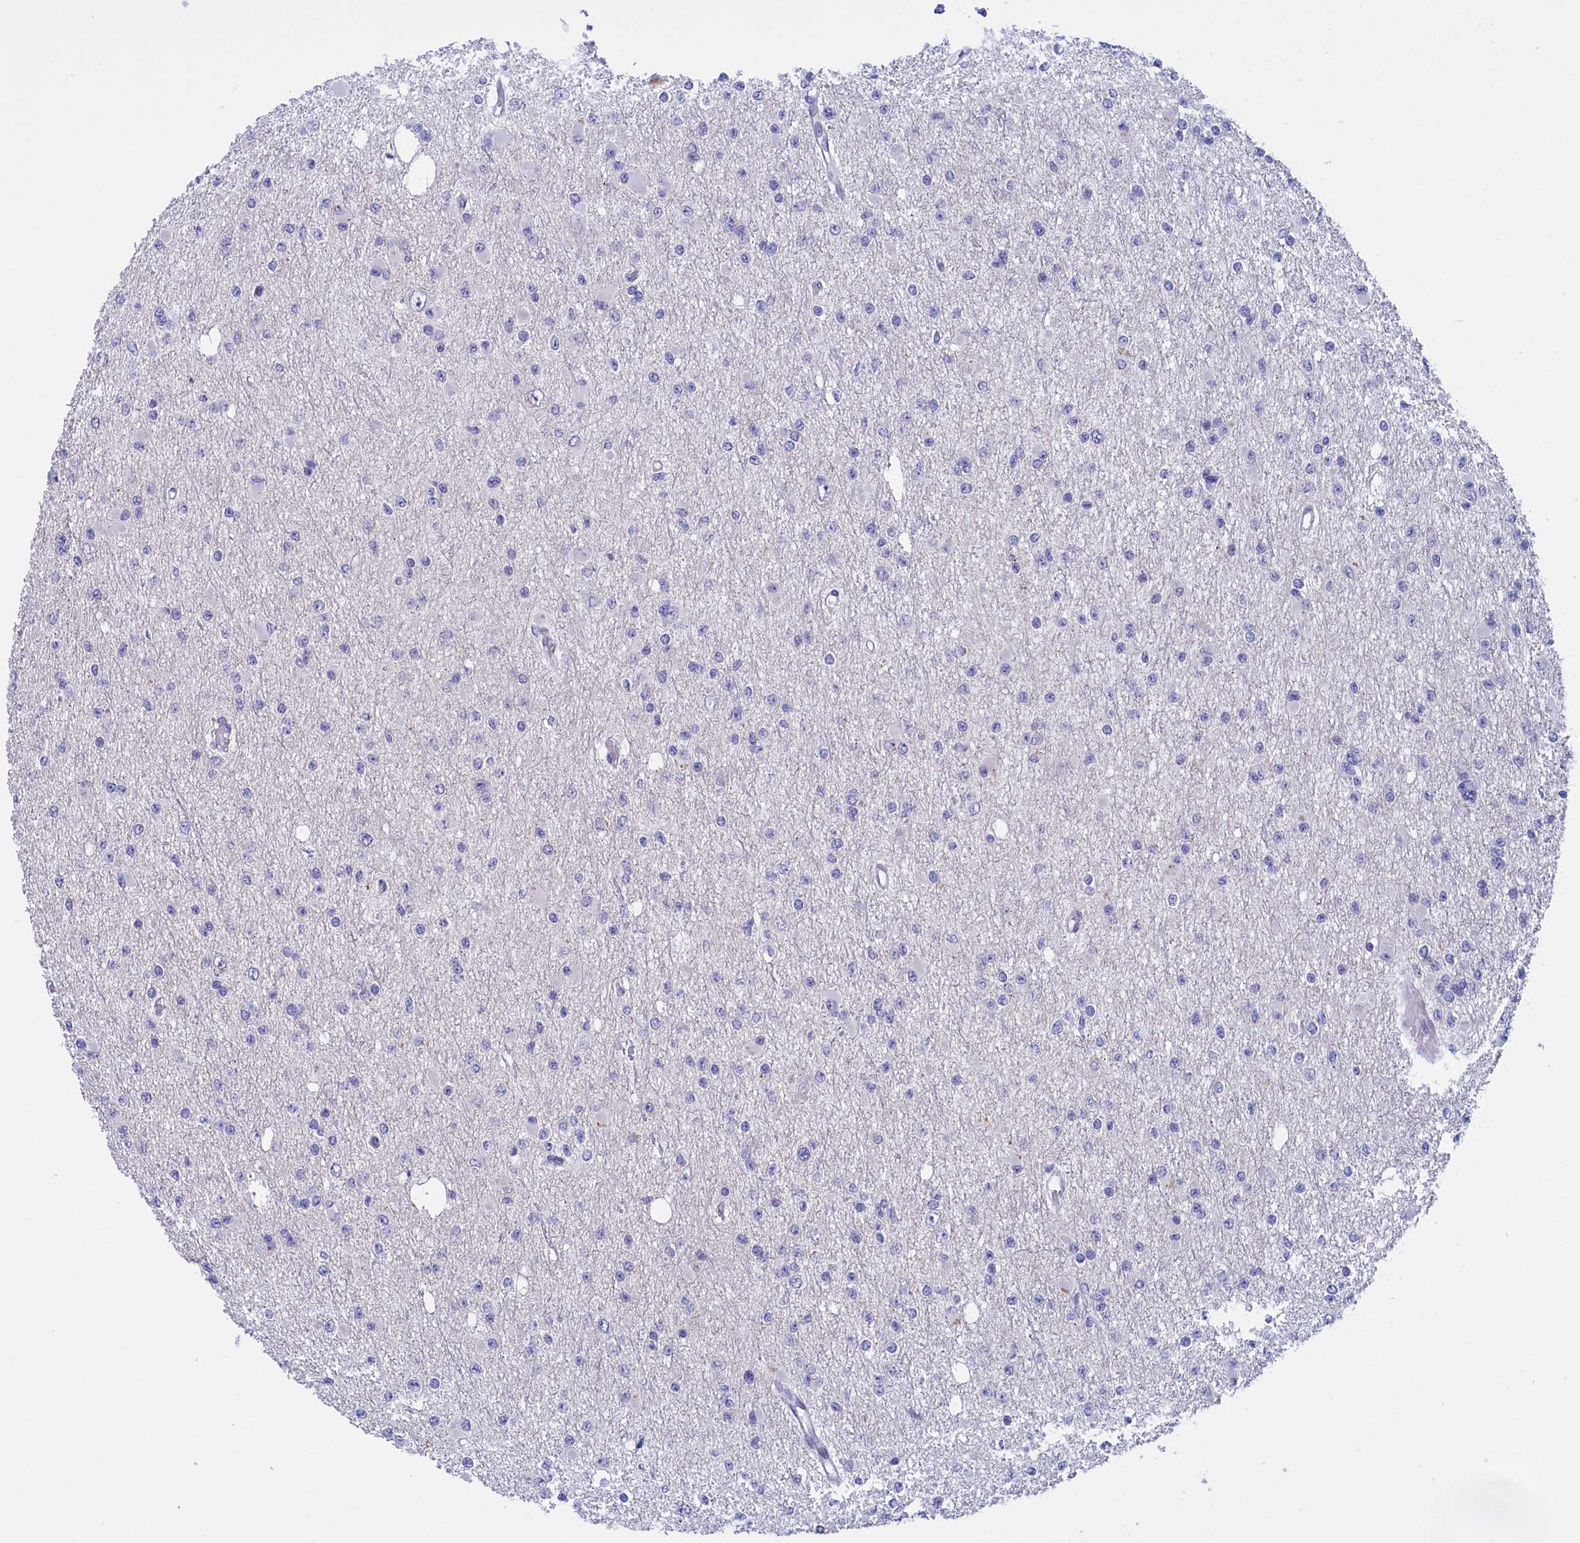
{"staining": {"intensity": "negative", "quantity": "none", "location": "none"}, "tissue": "glioma", "cell_type": "Tumor cells", "image_type": "cancer", "snomed": [{"axis": "morphology", "description": "Glioma, malignant, Low grade"}, {"axis": "topography", "description": "Brain"}], "caption": "Protein analysis of glioma shows no significant expression in tumor cells. (Stains: DAB (3,3'-diaminobenzidine) IHC with hematoxylin counter stain, Microscopy: brightfield microscopy at high magnification).", "gene": "STYX", "patient": {"sex": "female", "age": 22}}